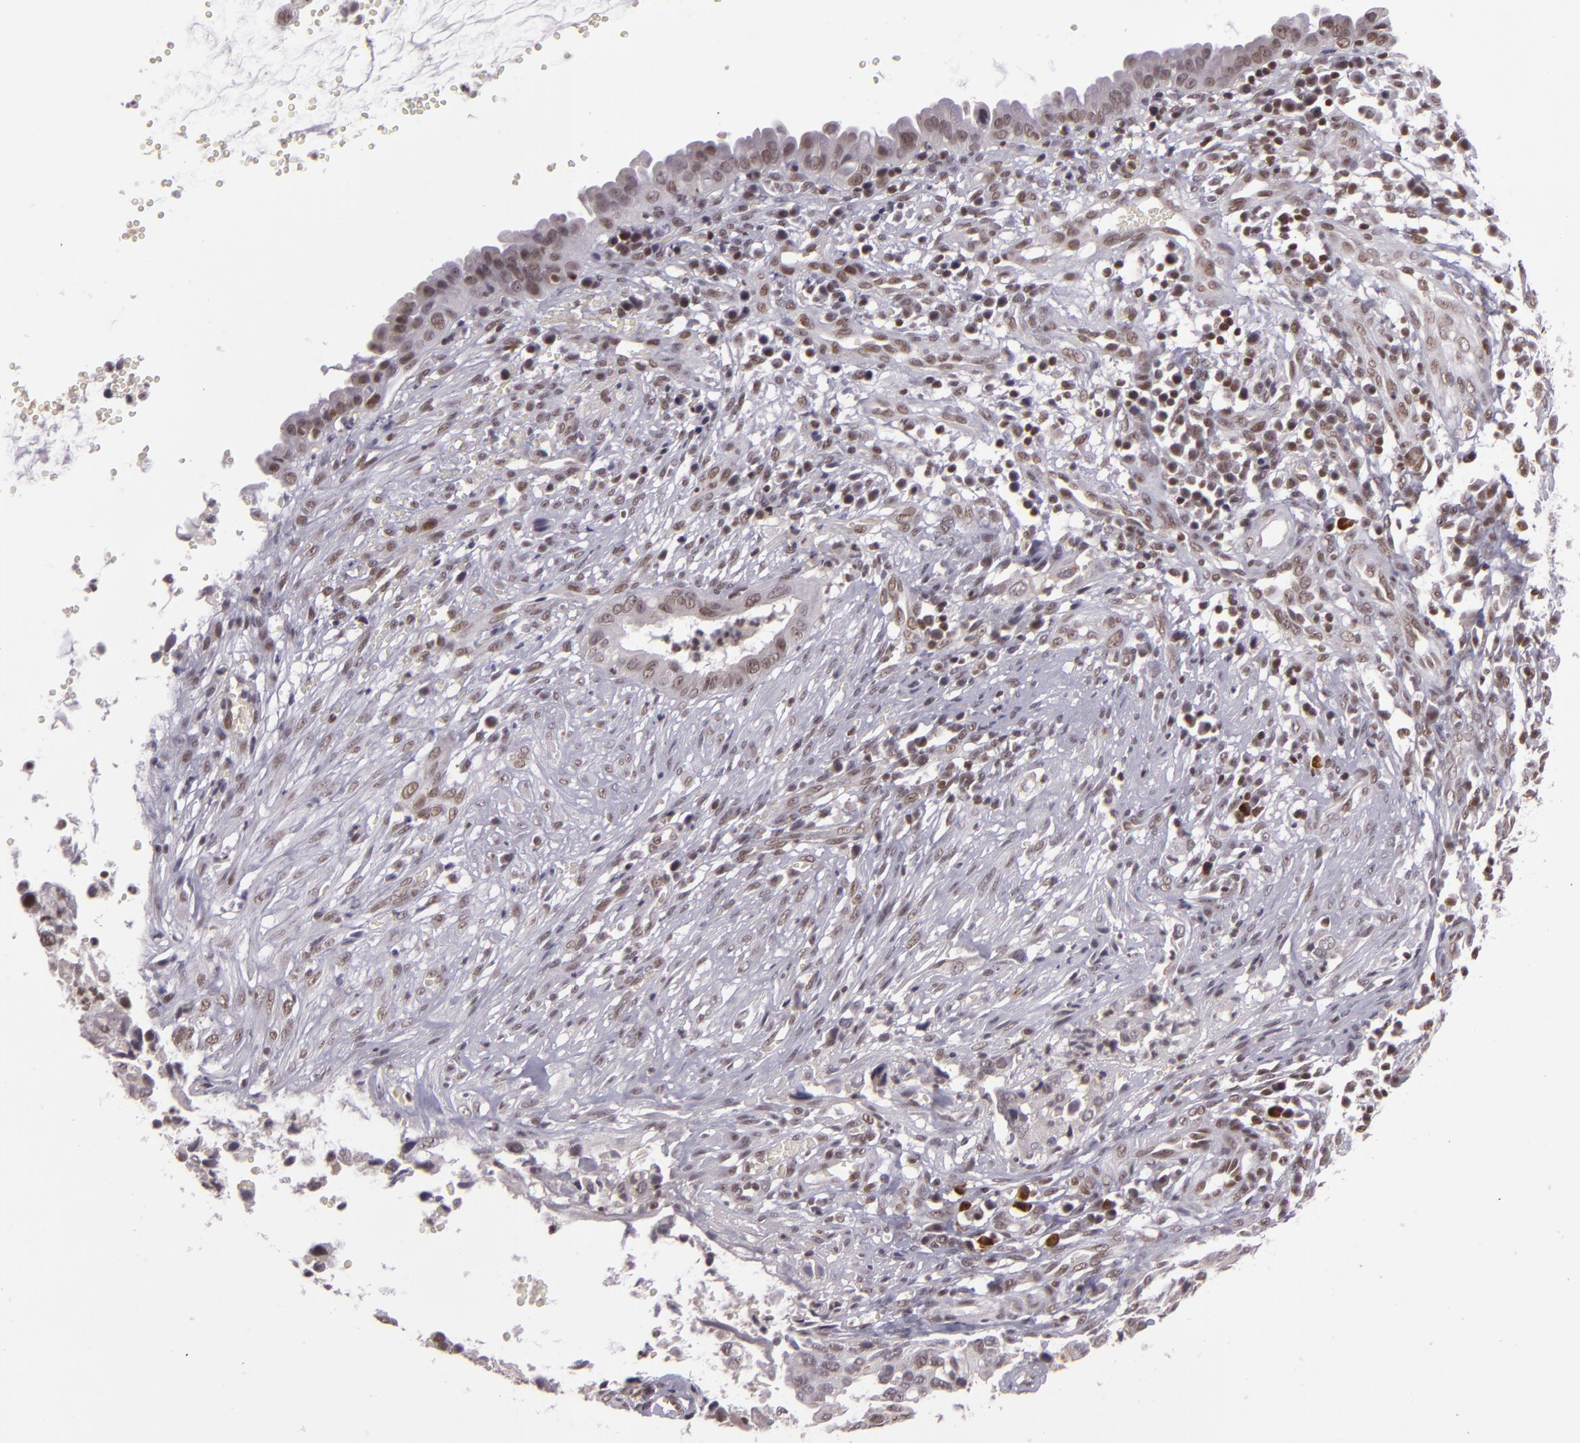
{"staining": {"intensity": "moderate", "quantity": ">75%", "location": "nuclear"}, "tissue": "cervical cancer", "cell_type": "Tumor cells", "image_type": "cancer", "snomed": [{"axis": "morphology", "description": "Normal tissue, NOS"}, {"axis": "morphology", "description": "Squamous cell carcinoma, NOS"}, {"axis": "topography", "description": "Cervix"}], "caption": "A histopathology image of human cervical squamous cell carcinoma stained for a protein demonstrates moderate nuclear brown staining in tumor cells.", "gene": "ZFX", "patient": {"sex": "female", "age": 45}}